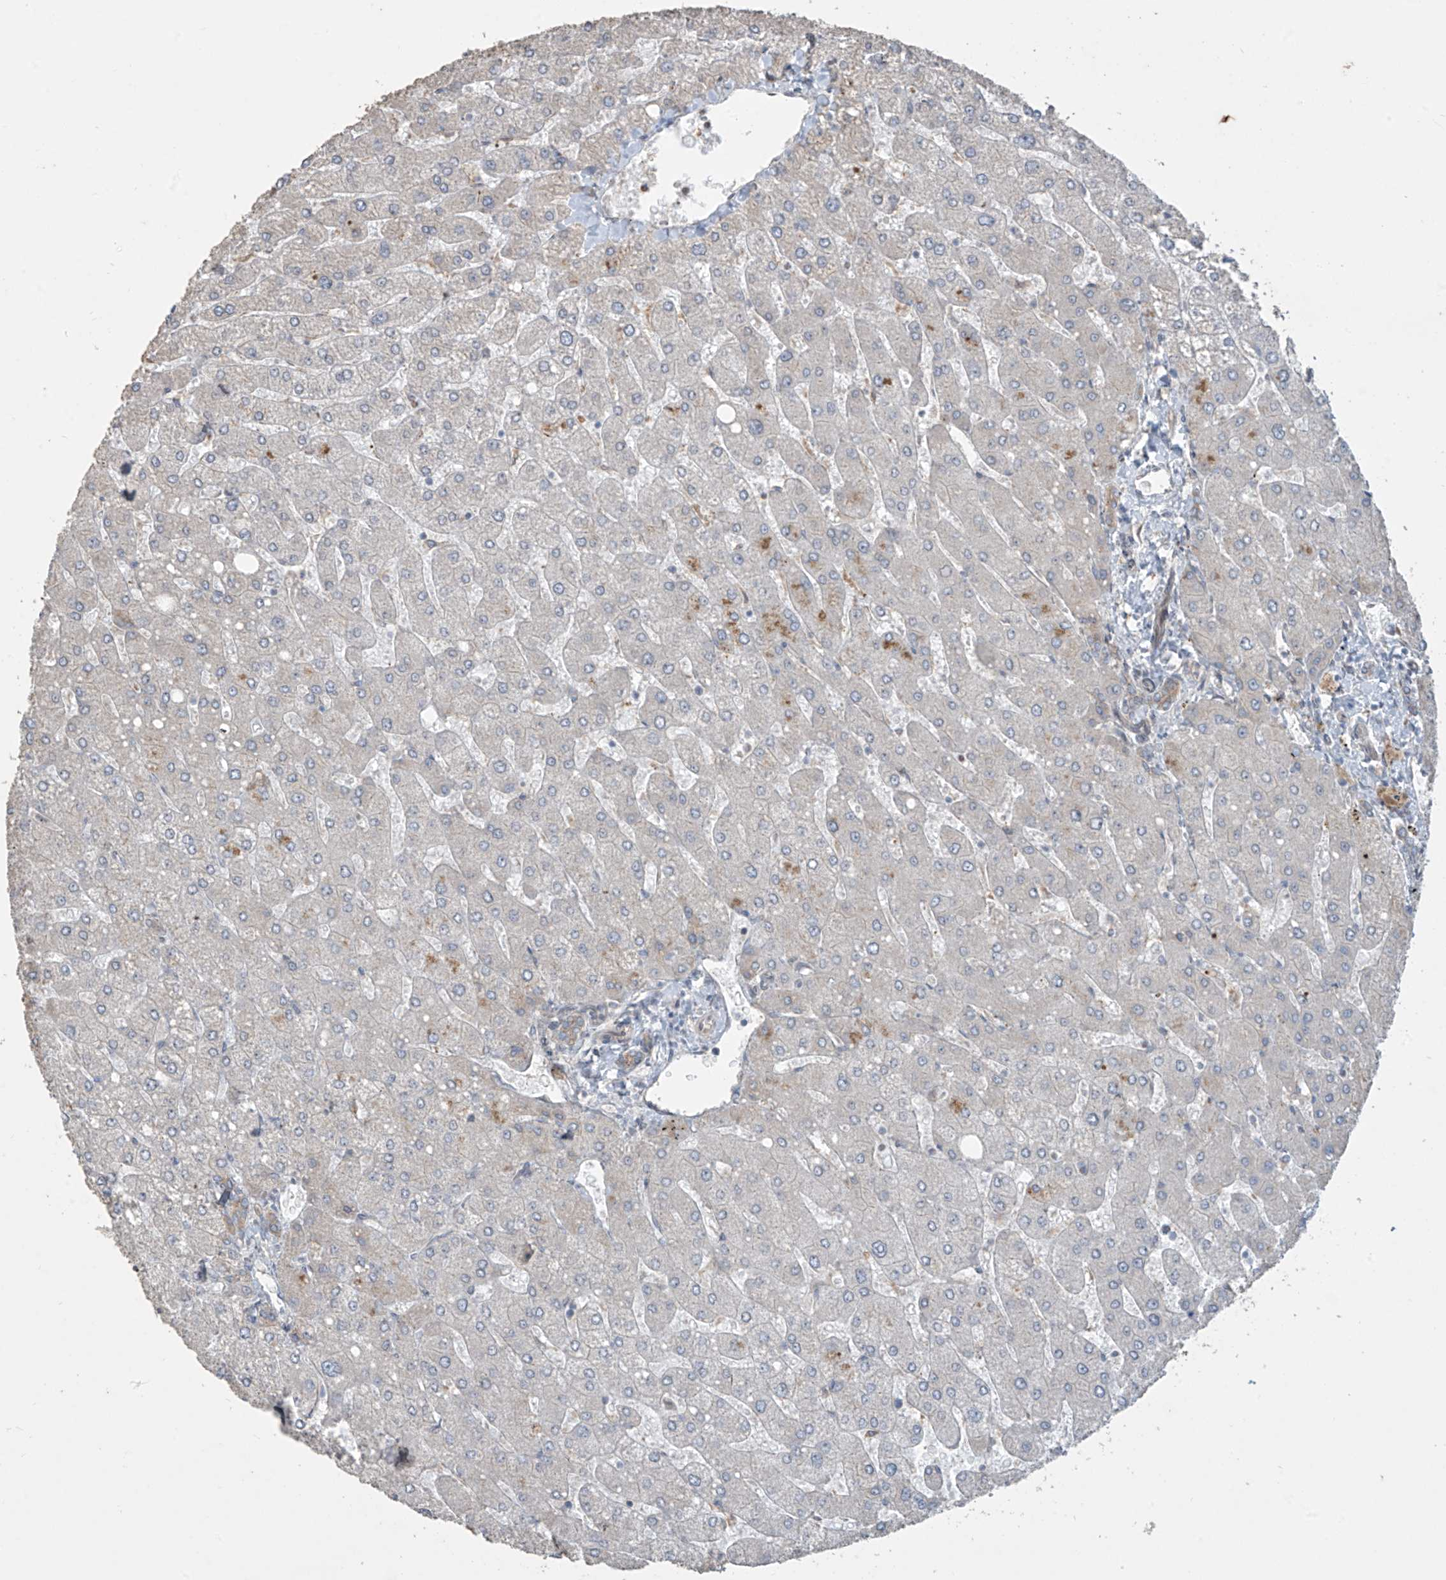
{"staining": {"intensity": "weak", "quantity": ">75%", "location": "cytoplasmic/membranous"}, "tissue": "liver", "cell_type": "Cholangiocytes", "image_type": "normal", "snomed": [{"axis": "morphology", "description": "Normal tissue, NOS"}, {"axis": "topography", "description": "Liver"}], "caption": "Weak cytoplasmic/membranous protein staining is seen in approximately >75% of cholangiocytes in liver. (IHC, brightfield microscopy, high magnification).", "gene": "ABTB1", "patient": {"sex": "male", "age": 55}}